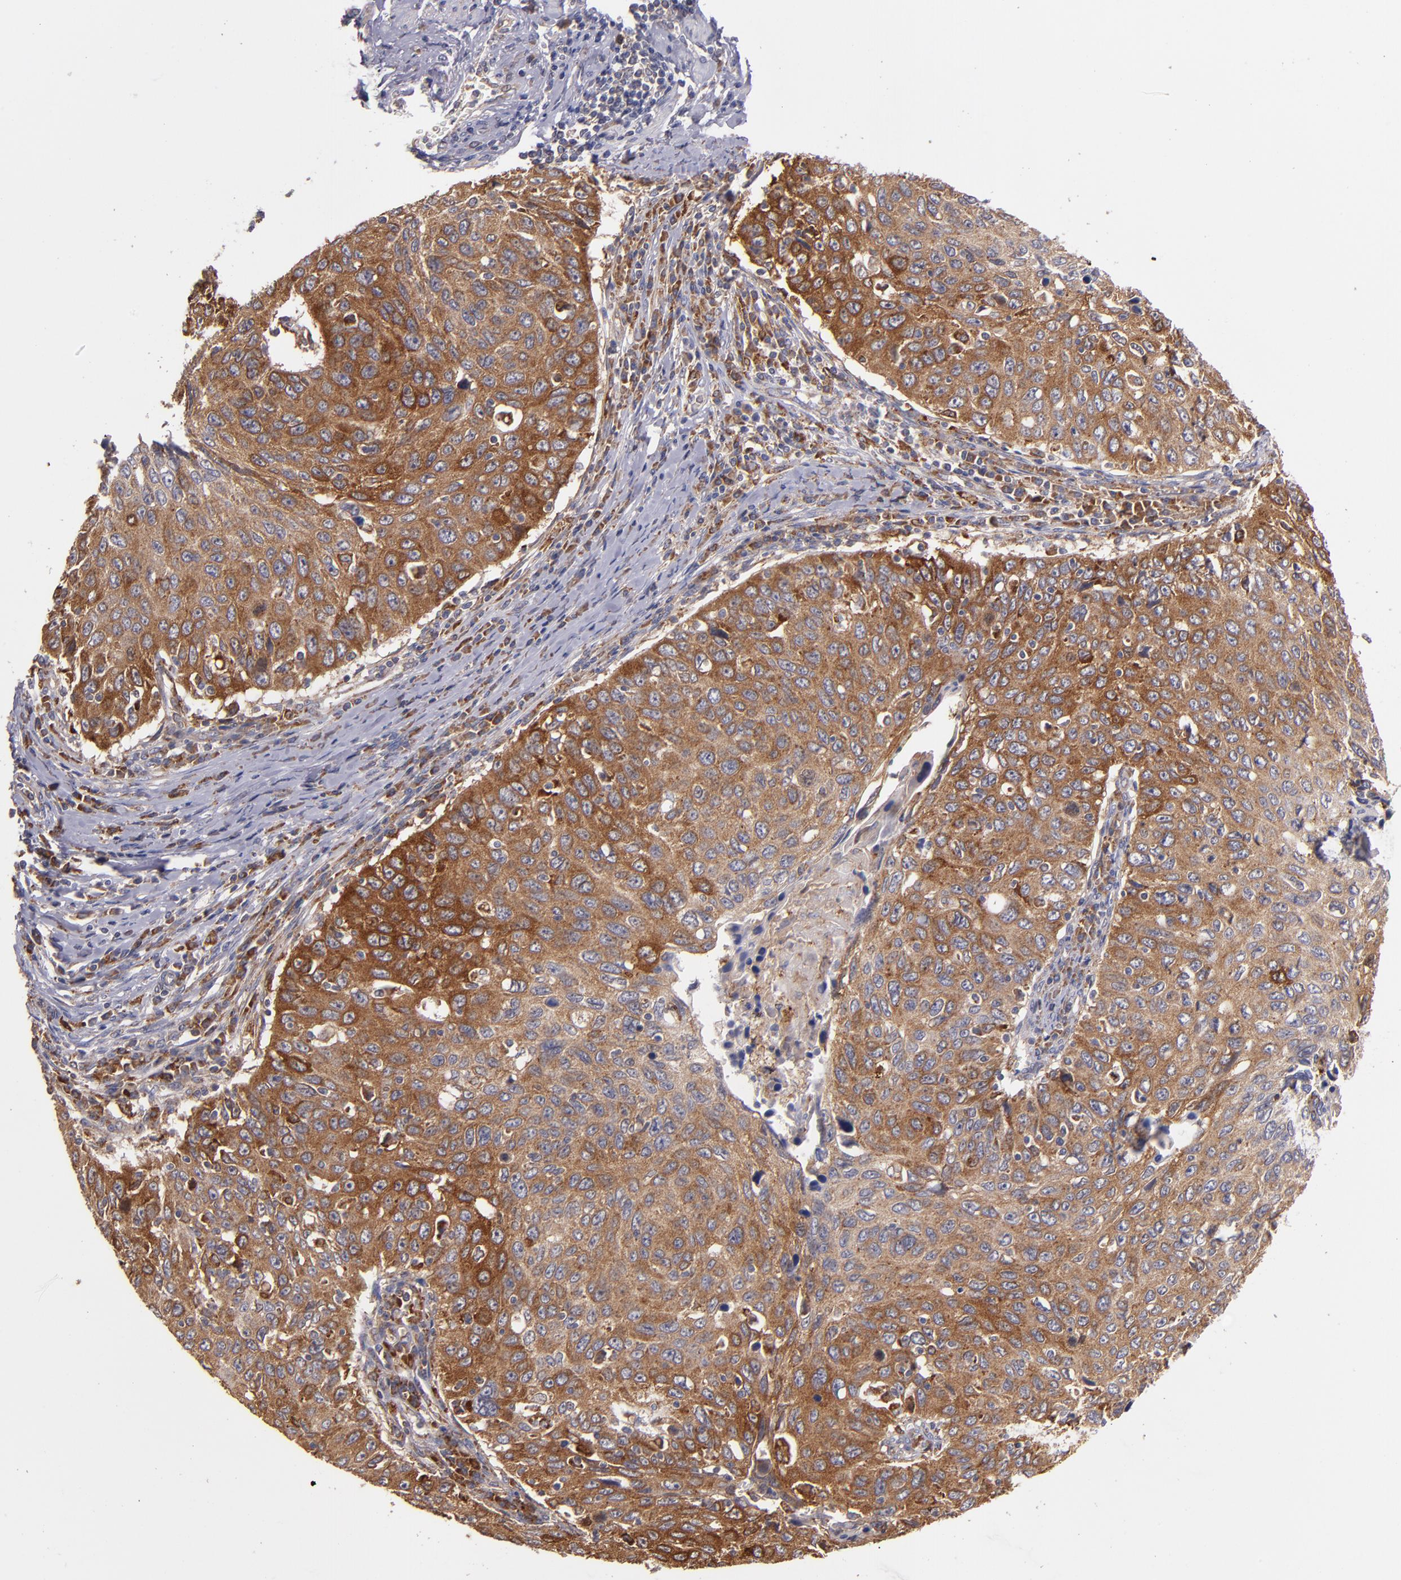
{"staining": {"intensity": "moderate", "quantity": ">75%", "location": "cytoplasmic/membranous"}, "tissue": "cervical cancer", "cell_type": "Tumor cells", "image_type": "cancer", "snomed": [{"axis": "morphology", "description": "Squamous cell carcinoma, NOS"}, {"axis": "topography", "description": "Cervix"}], "caption": "Protein expression analysis of cervical cancer (squamous cell carcinoma) shows moderate cytoplasmic/membranous positivity in about >75% of tumor cells. (DAB IHC with brightfield microscopy, high magnification).", "gene": "IFIH1", "patient": {"sex": "female", "age": 53}}